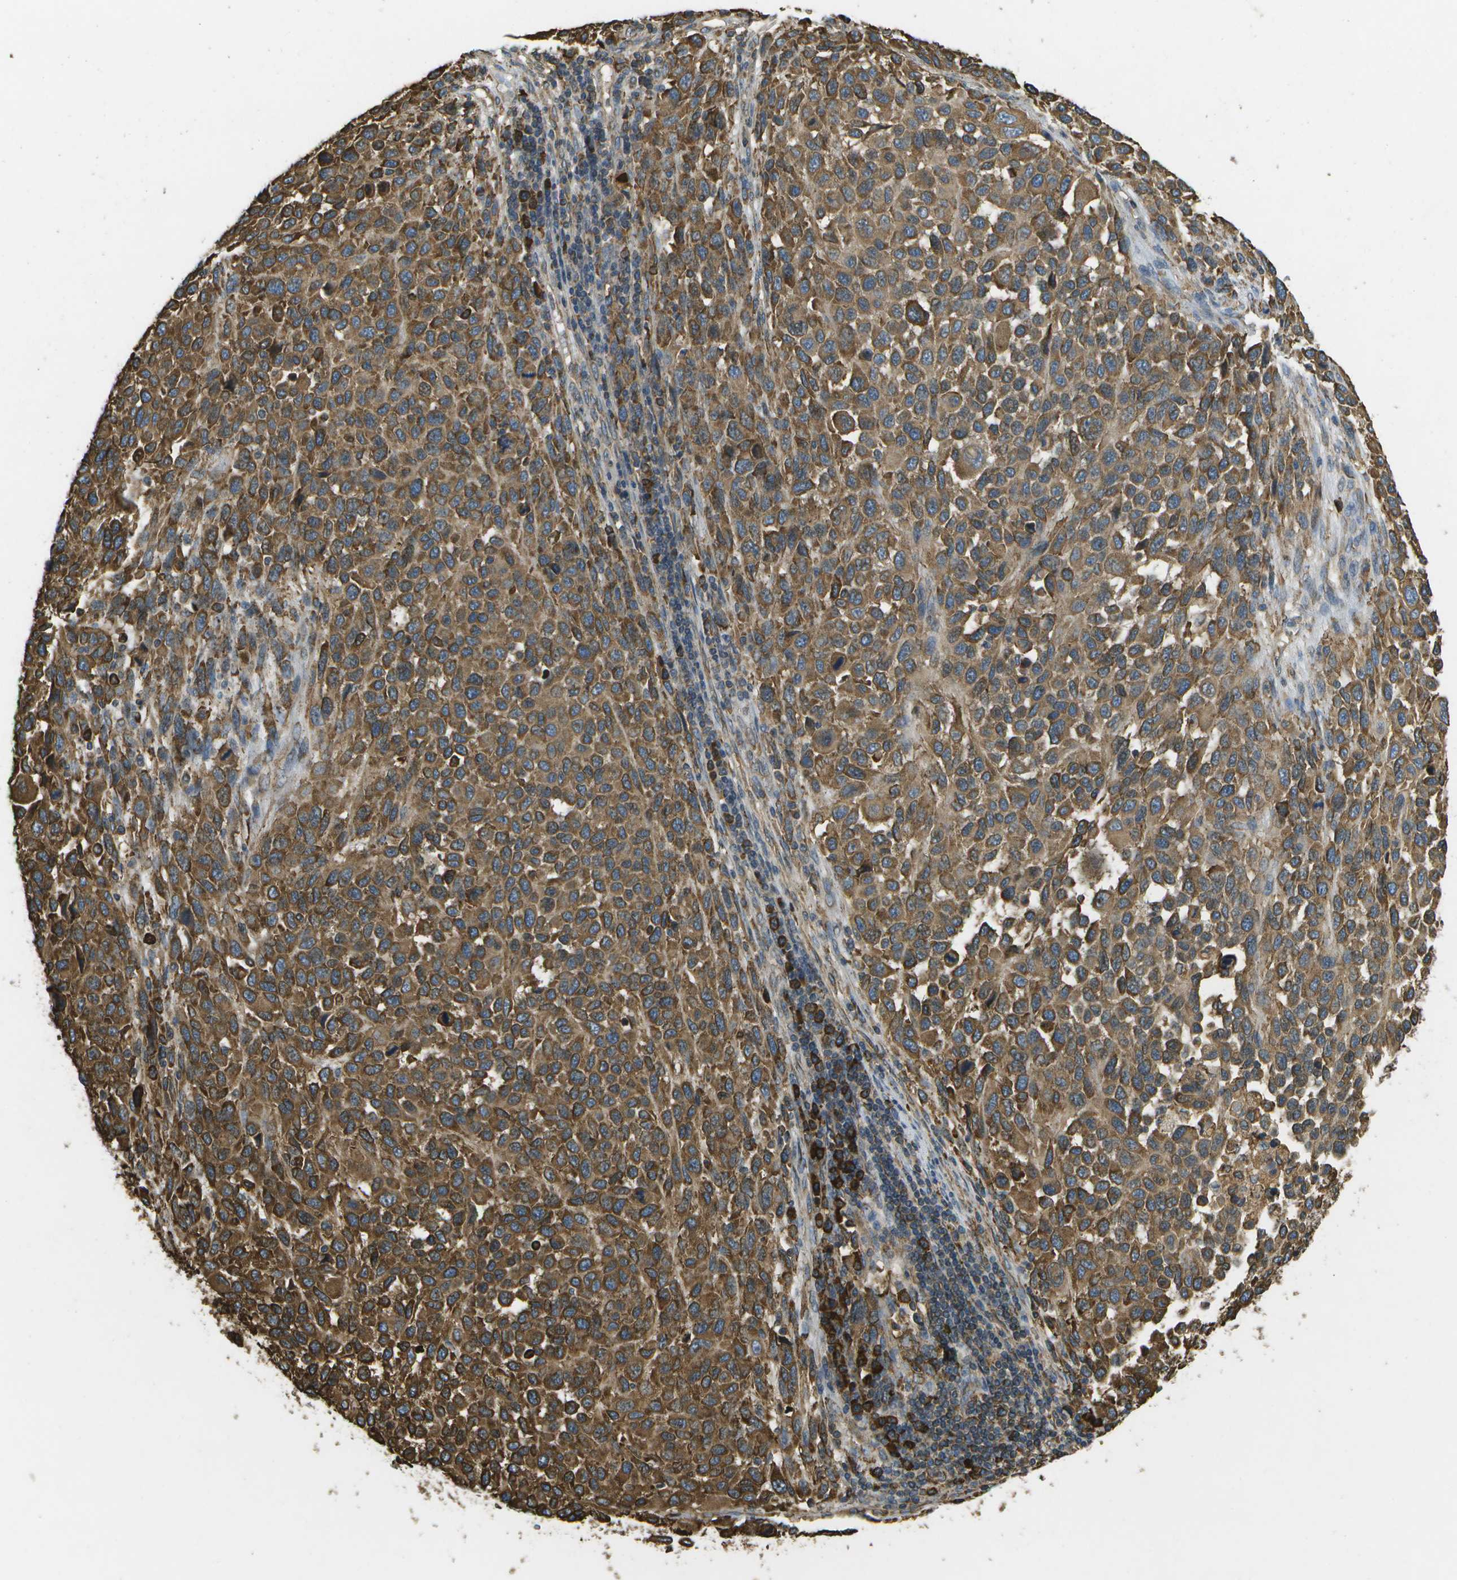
{"staining": {"intensity": "moderate", "quantity": ">75%", "location": "cytoplasmic/membranous"}, "tissue": "melanoma", "cell_type": "Tumor cells", "image_type": "cancer", "snomed": [{"axis": "morphology", "description": "Malignant melanoma, Metastatic site"}, {"axis": "topography", "description": "Lymph node"}], "caption": "A histopathology image of human malignant melanoma (metastatic site) stained for a protein exhibits moderate cytoplasmic/membranous brown staining in tumor cells.", "gene": "PDIA4", "patient": {"sex": "male", "age": 61}}